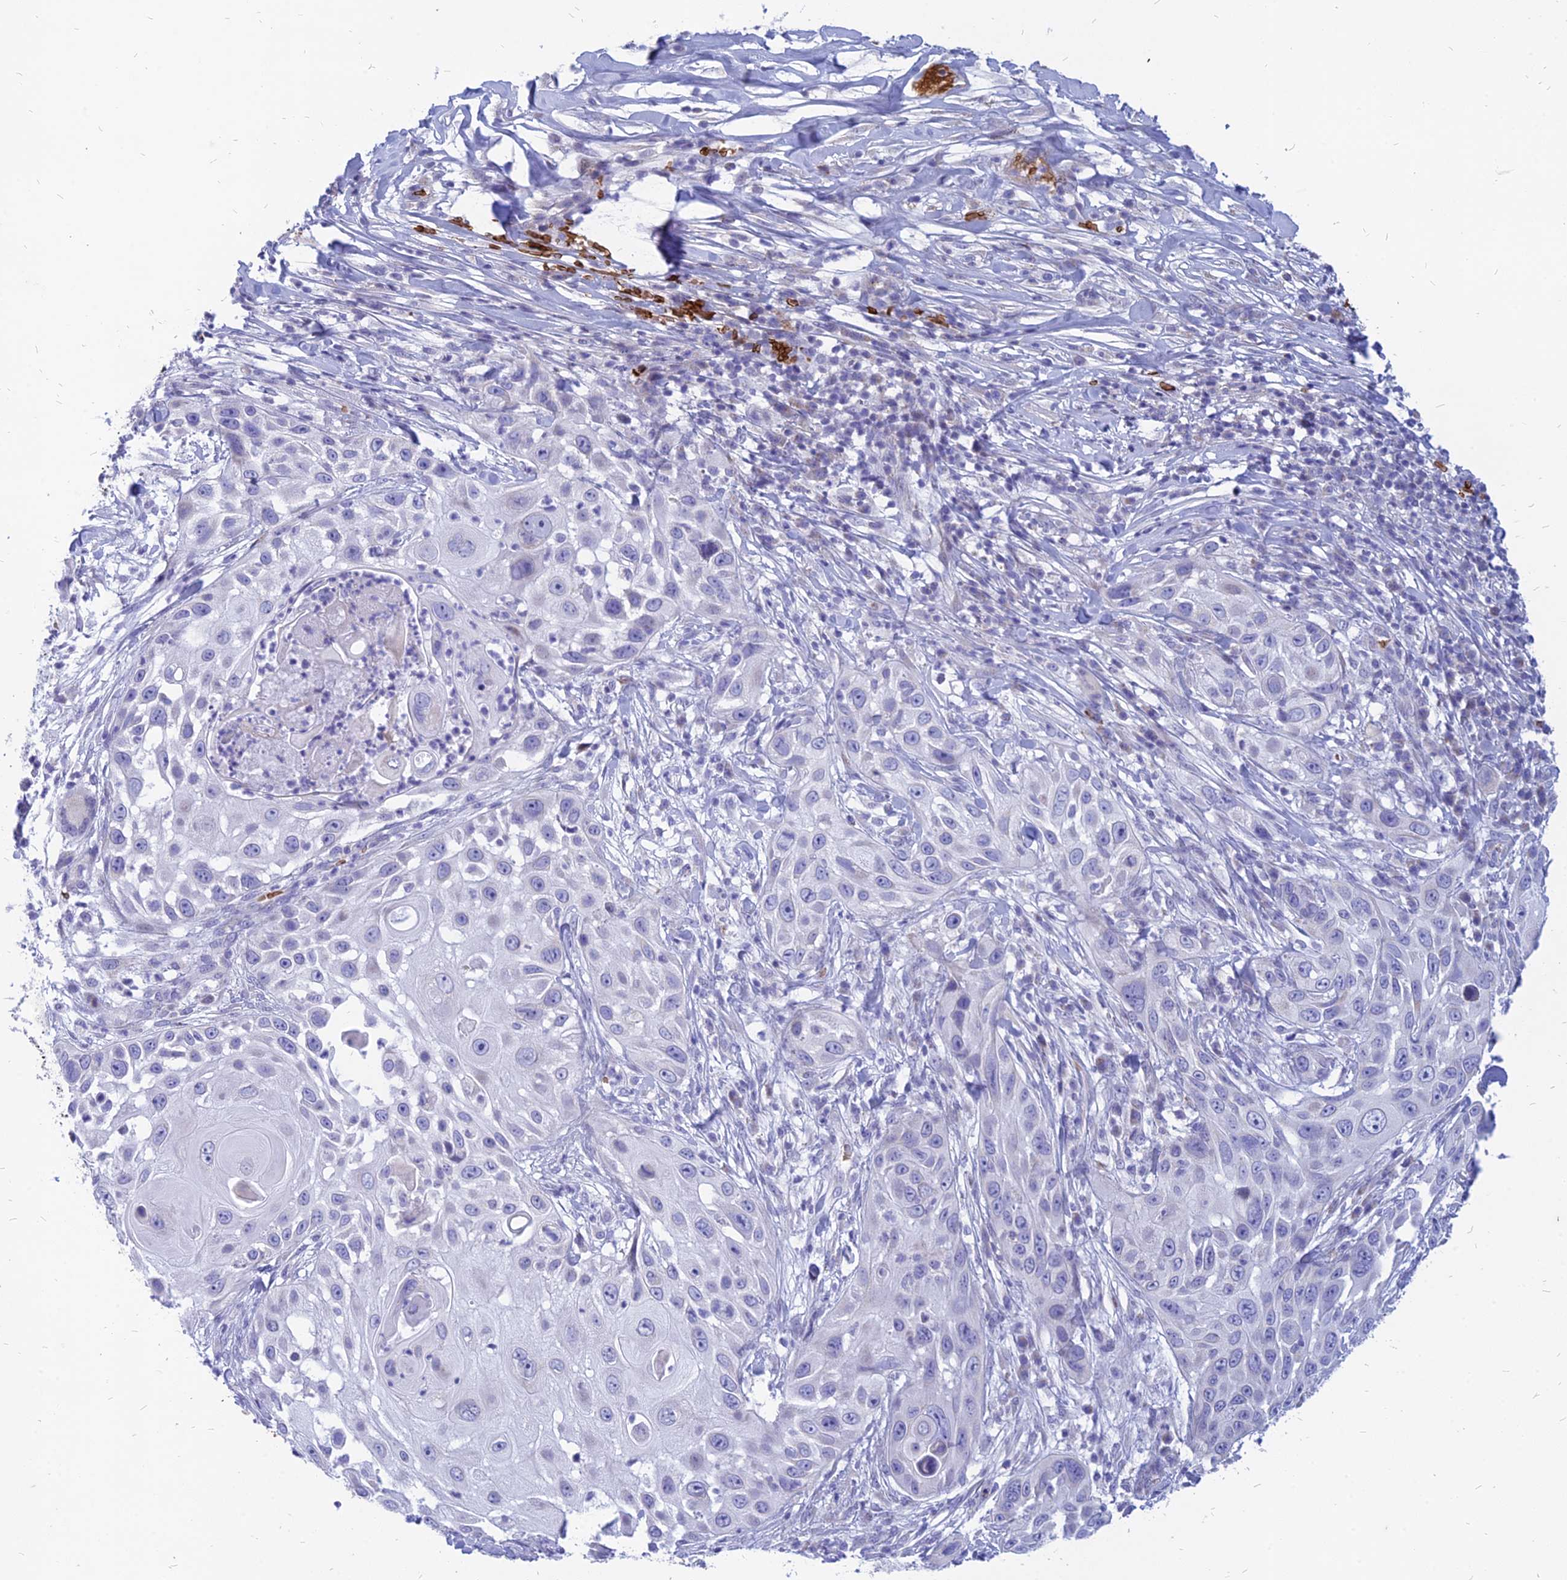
{"staining": {"intensity": "negative", "quantity": "none", "location": "none"}, "tissue": "skin cancer", "cell_type": "Tumor cells", "image_type": "cancer", "snomed": [{"axis": "morphology", "description": "Squamous cell carcinoma, NOS"}, {"axis": "topography", "description": "Skin"}], "caption": "Human skin cancer (squamous cell carcinoma) stained for a protein using immunohistochemistry (IHC) exhibits no staining in tumor cells.", "gene": "HHAT", "patient": {"sex": "female", "age": 44}}